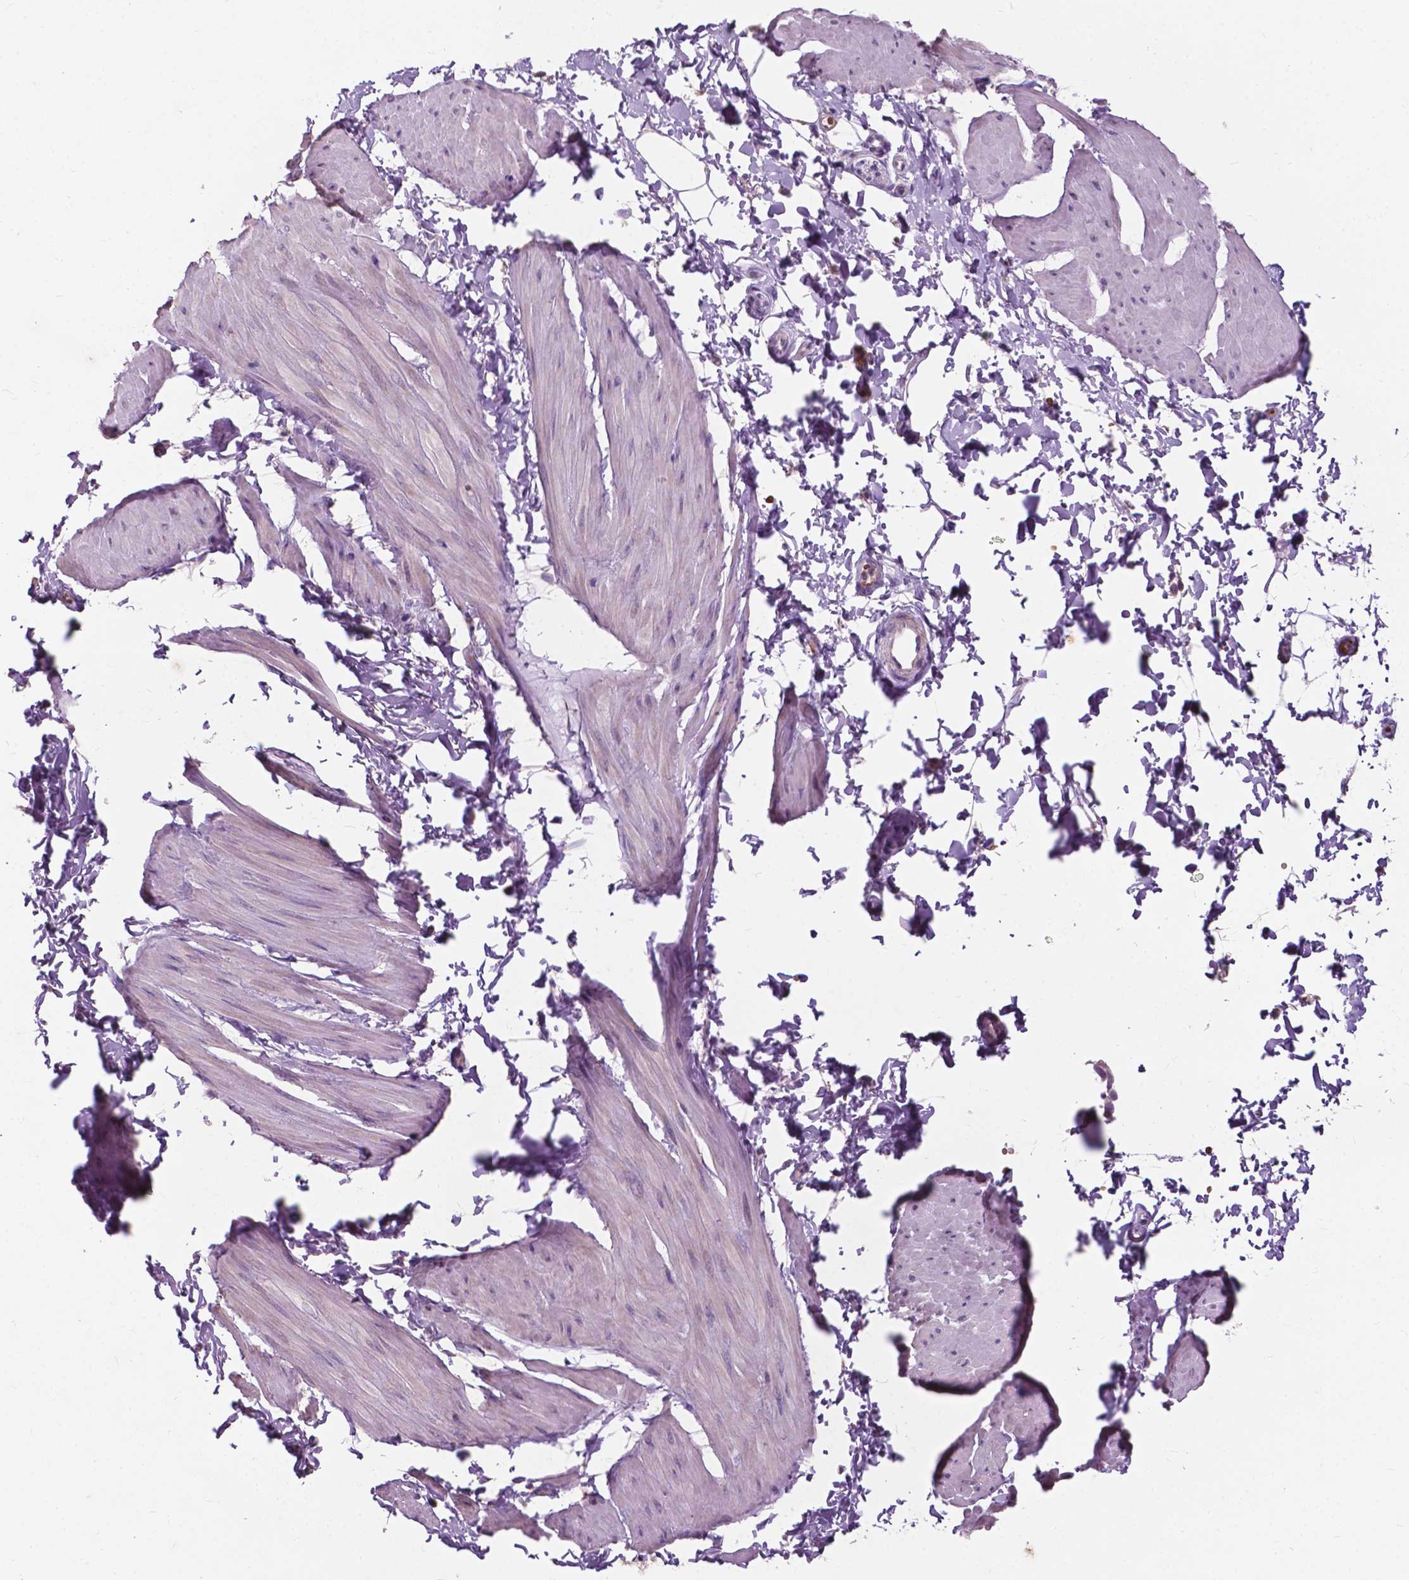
{"staining": {"intensity": "weak", "quantity": "<25%", "location": "cytoplasmic/membranous"}, "tissue": "adipose tissue", "cell_type": "Adipocytes", "image_type": "normal", "snomed": [{"axis": "morphology", "description": "Normal tissue, NOS"}, {"axis": "topography", "description": "Smooth muscle"}, {"axis": "topography", "description": "Peripheral nerve tissue"}], "caption": "Immunohistochemistry (IHC) of normal adipose tissue exhibits no expression in adipocytes.", "gene": "NDUFS1", "patient": {"sex": "male", "age": 58}}